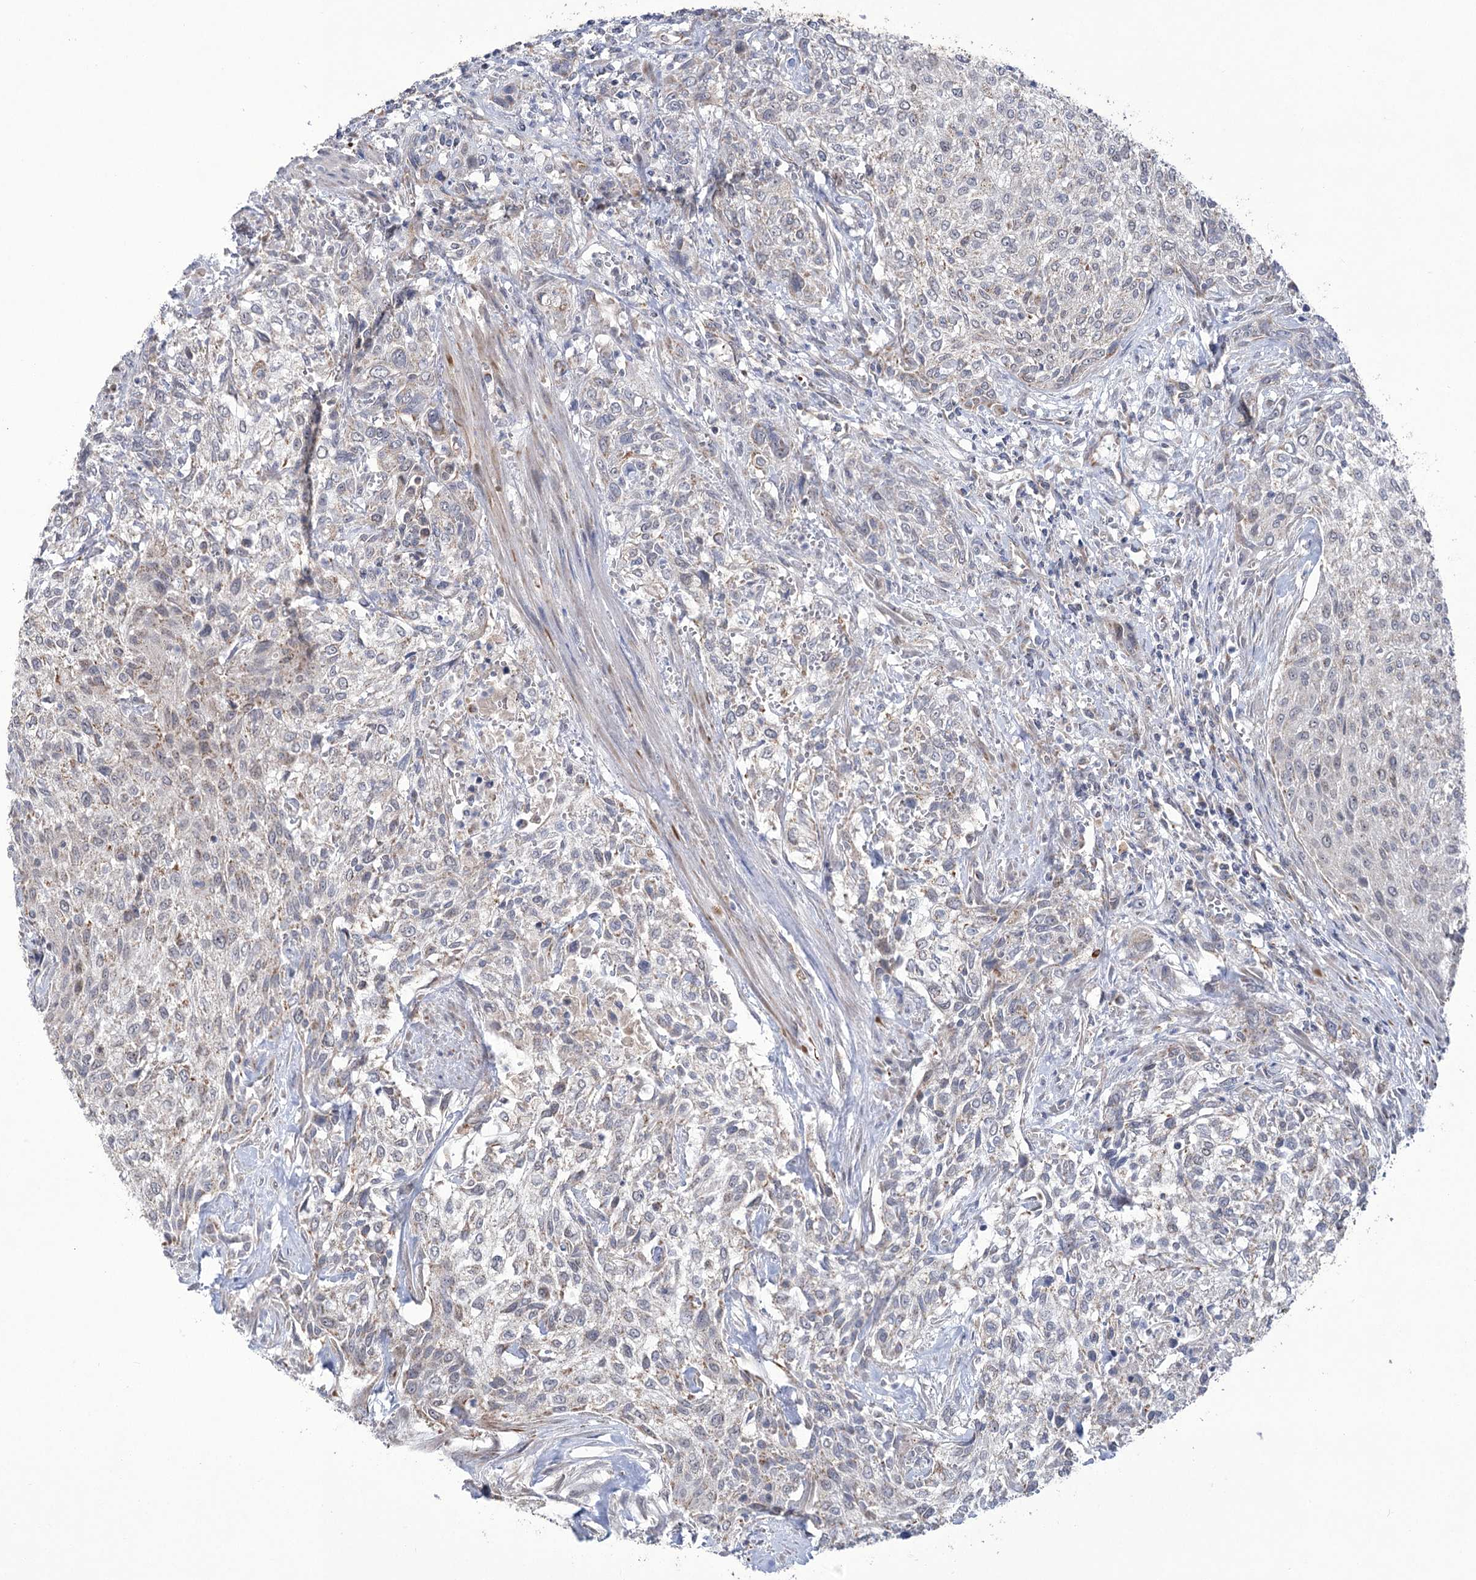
{"staining": {"intensity": "weak", "quantity": "<25%", "location": "cytoplasmic/membranous"}, "tissue": "urothelial cancer", "cell_type": "Tumor cells", "image_type": "cancer", "snomed": [{"axis": "morphology", "description": "Normal tissue, NOS"}, {"axis": "morphology", "description": "Urothelial carcinoma, NOS"}, {"axis": "topography", "description": "Urinary bladder"}, {"axis": "topography", "description": "Peripheral nerve tissue"}], "caption": "Tumor cells show no significant protein expression in transitional cell carcinoma.", "gene": "ECHDC3", "patient": {"sex": "male", "age": 35}}